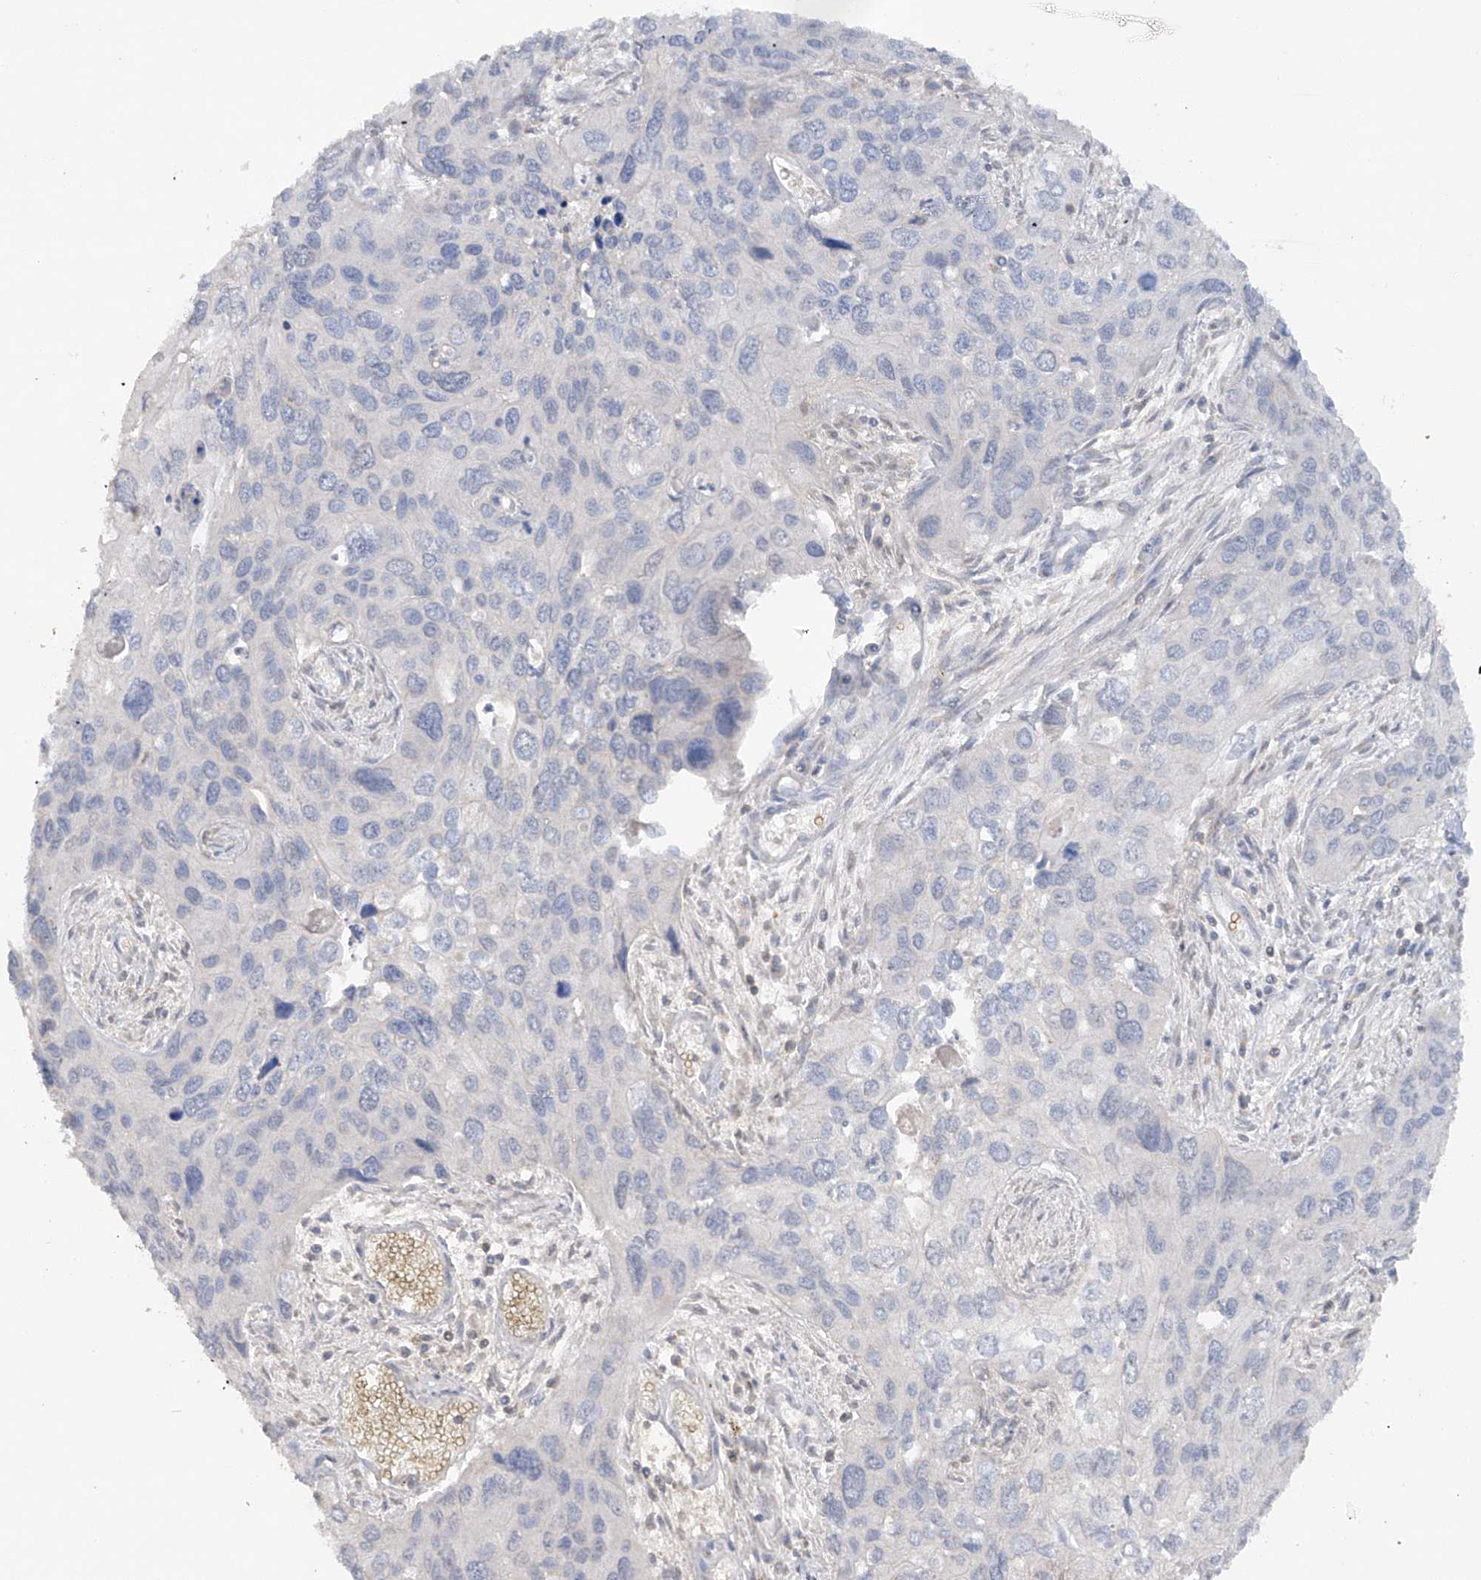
{"staining": {"intensity": "negative", "quantity": "none", "location": "none"}, "tissue": "cervical cancer", "cell_type": "Tumor cells", "image_type": "cancer", "snomed": [{"axis": "morphology", "description": "Squamous cell carcinoma, NOS"}, {"axis": "topography", "description": "Cervix"}], "caption": "Immunohistochemistry (IHC) micrograph of neoplastic tissue: human squamous cell carcinoma (cervical) stained with DAB reveals no significant protein staining in tumor cells.", "gene": "HAS3", "patient": {"sex": "female", "age": 55}}